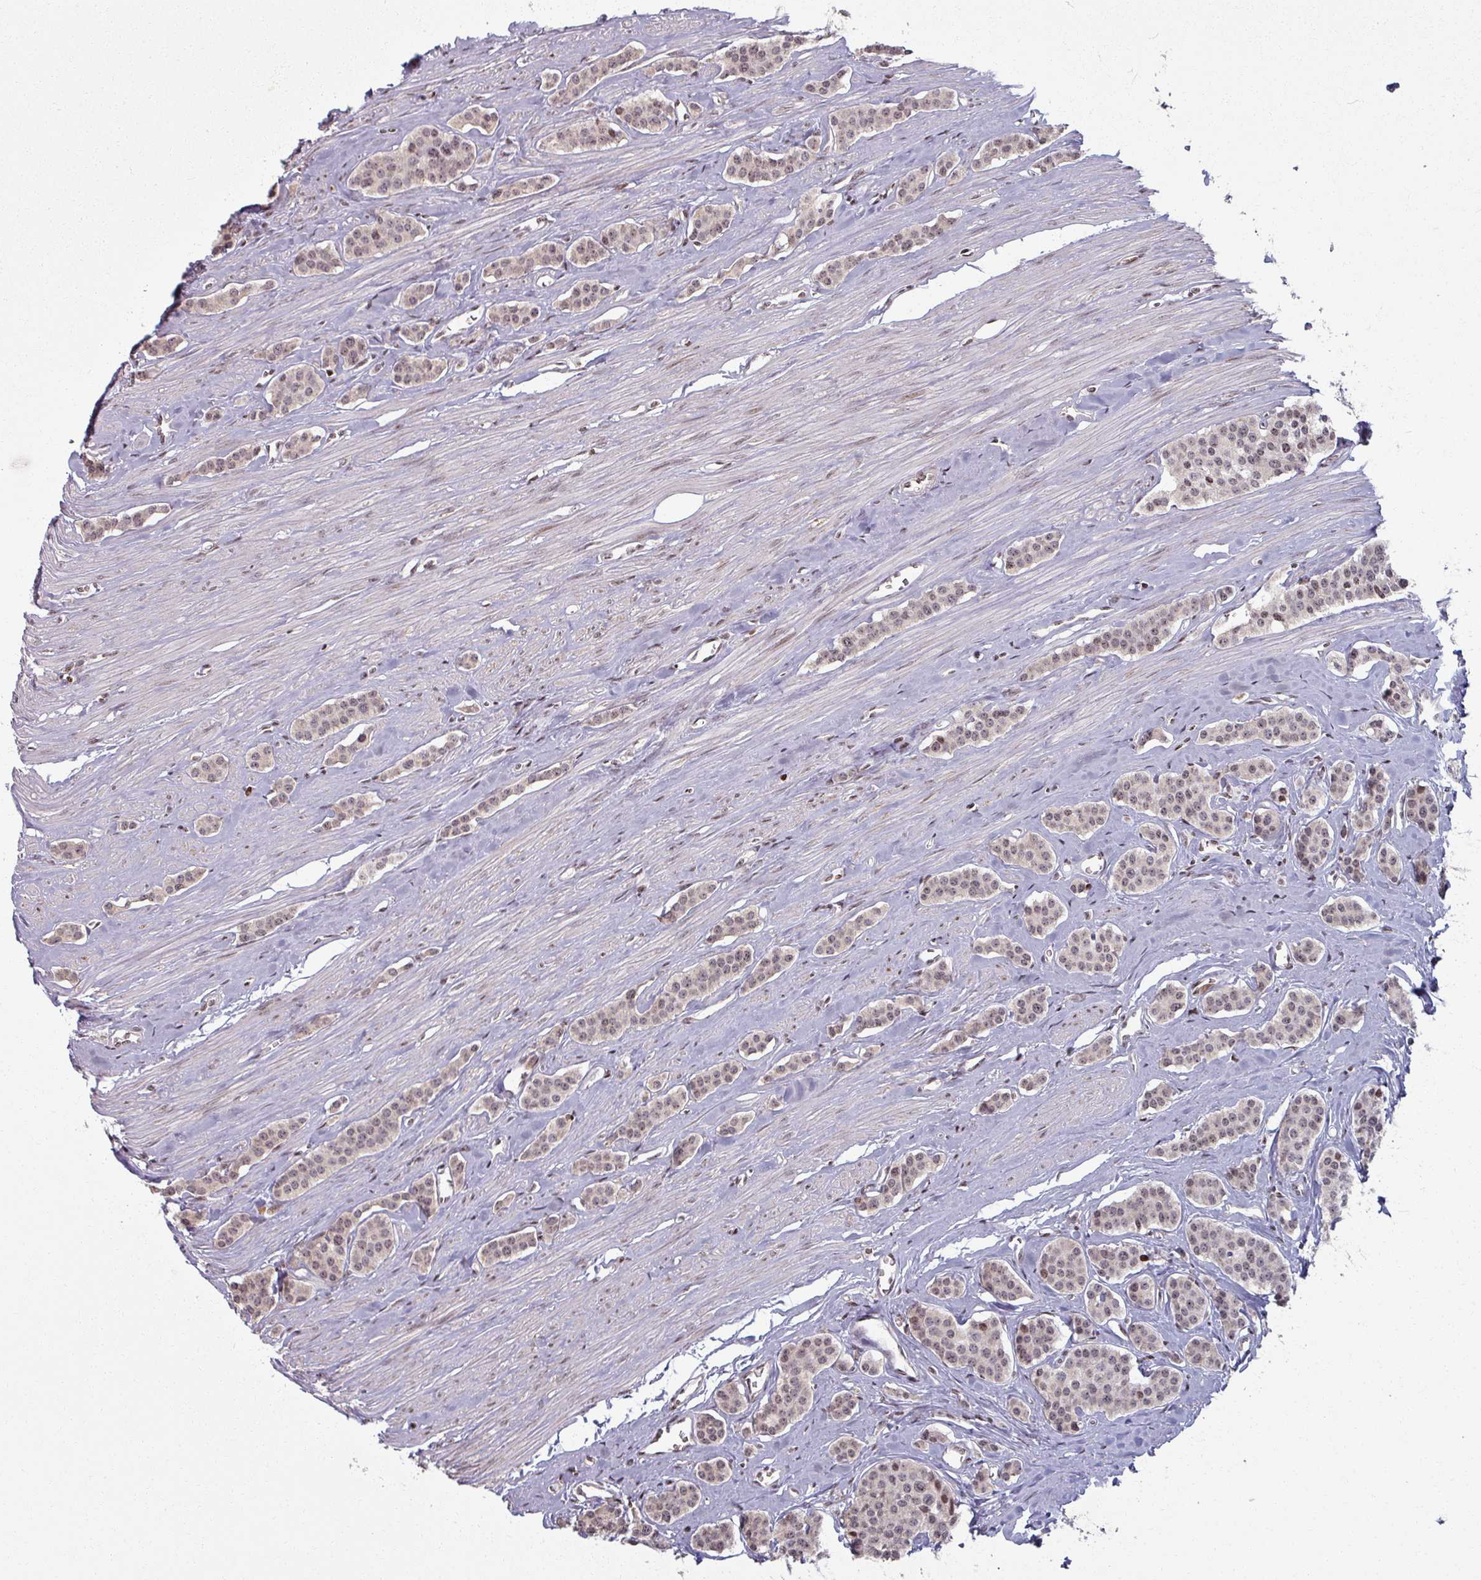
{"staining": {"intensity": "weak", "quantity": ">75%", "location": "nuclear"}, "tissue": "carcinoid", "cell_type": "Tumor cells", "image_type": "cancer", "snomed": [{"axis": "morphology", "description": "Carcinoid, malignant, NOS"}, {"axis": "topography", "description": "Small intestine"}], "caption": "Carcinoid tissue demonstrates weak nuclear staining in approximately >75% of tumor cells, visualized by immunohistochemistry.", "gene": "NCOR1", "patient": {"sex": "male", "age": 60}}